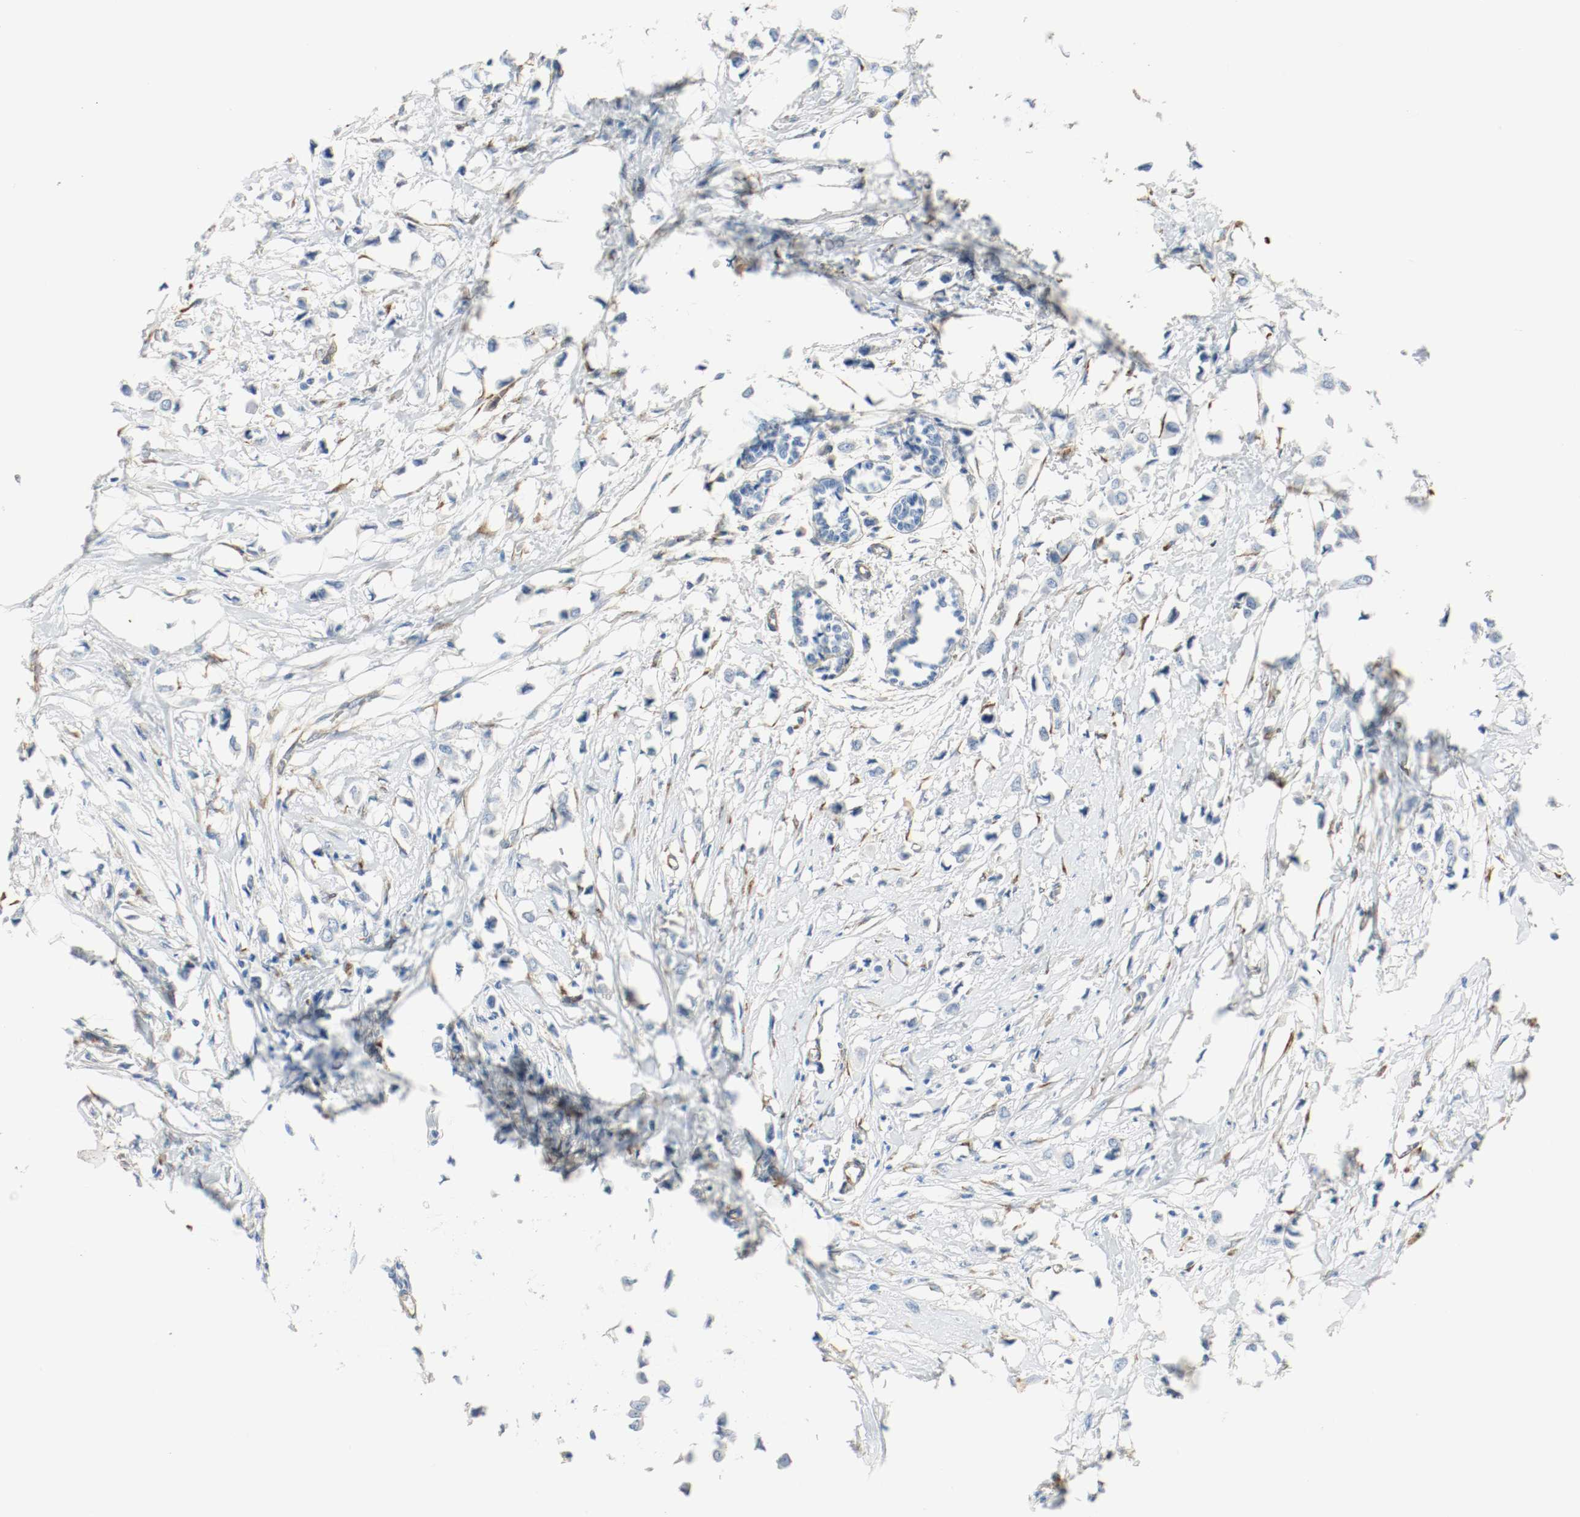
{"staining": {"intensity": "negative", "quantity": "none", "location": "none"}, "tissue": "breast cancer", "cell_type": "Tumor cells", "image_type": "cancer", "snomed": [{"axis": "morphology", "description": "Lobular carcinoma"}, {"axis": "topography", "description": "Breast"}], "caption": "Breast lobular carcinoma stained for a protein using IHC exhibits no expression tumor cells.", "gene": "LAMB1", "patient": {"sex": "female", "age": 51}}